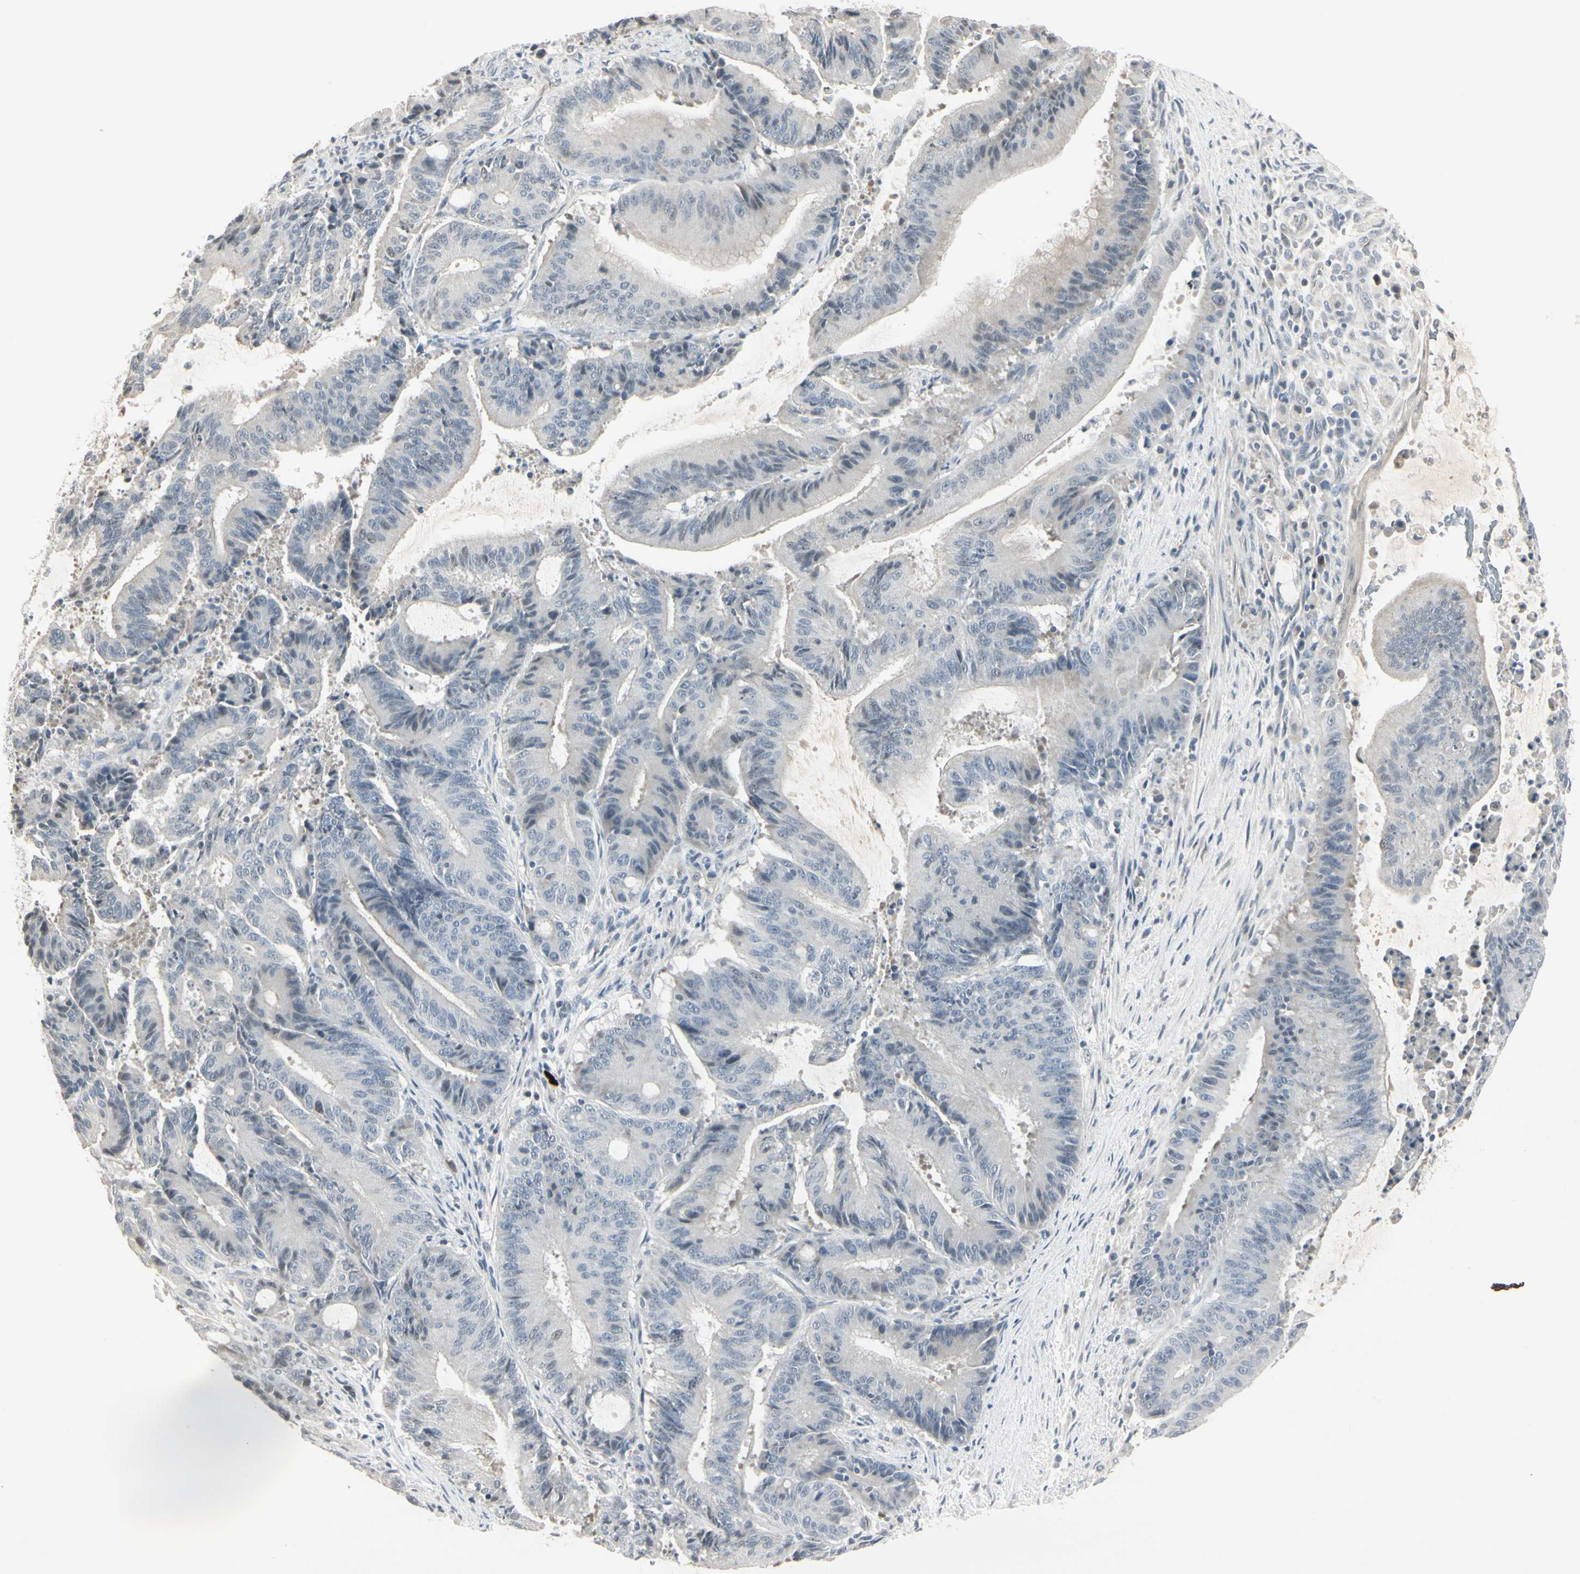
{"staining": {"intensity": "negative", "quantity": "none", "location": "none"}, "tissue": "liver cancer", "cell_type": "Tumor cells", "image_type": "cancer", "snomed": [{"axis": "morphology", "description": "Cholangiocarcinoma"}, {"axis": "topography", "description": "Liver"}], "caption": "IHC image of human liver cholangiocarcinoma stained for a protein (brown), which shows no expression in tumor cells.", "gene": "DMPK", "patient": {"sex": "female", "age": 73}}